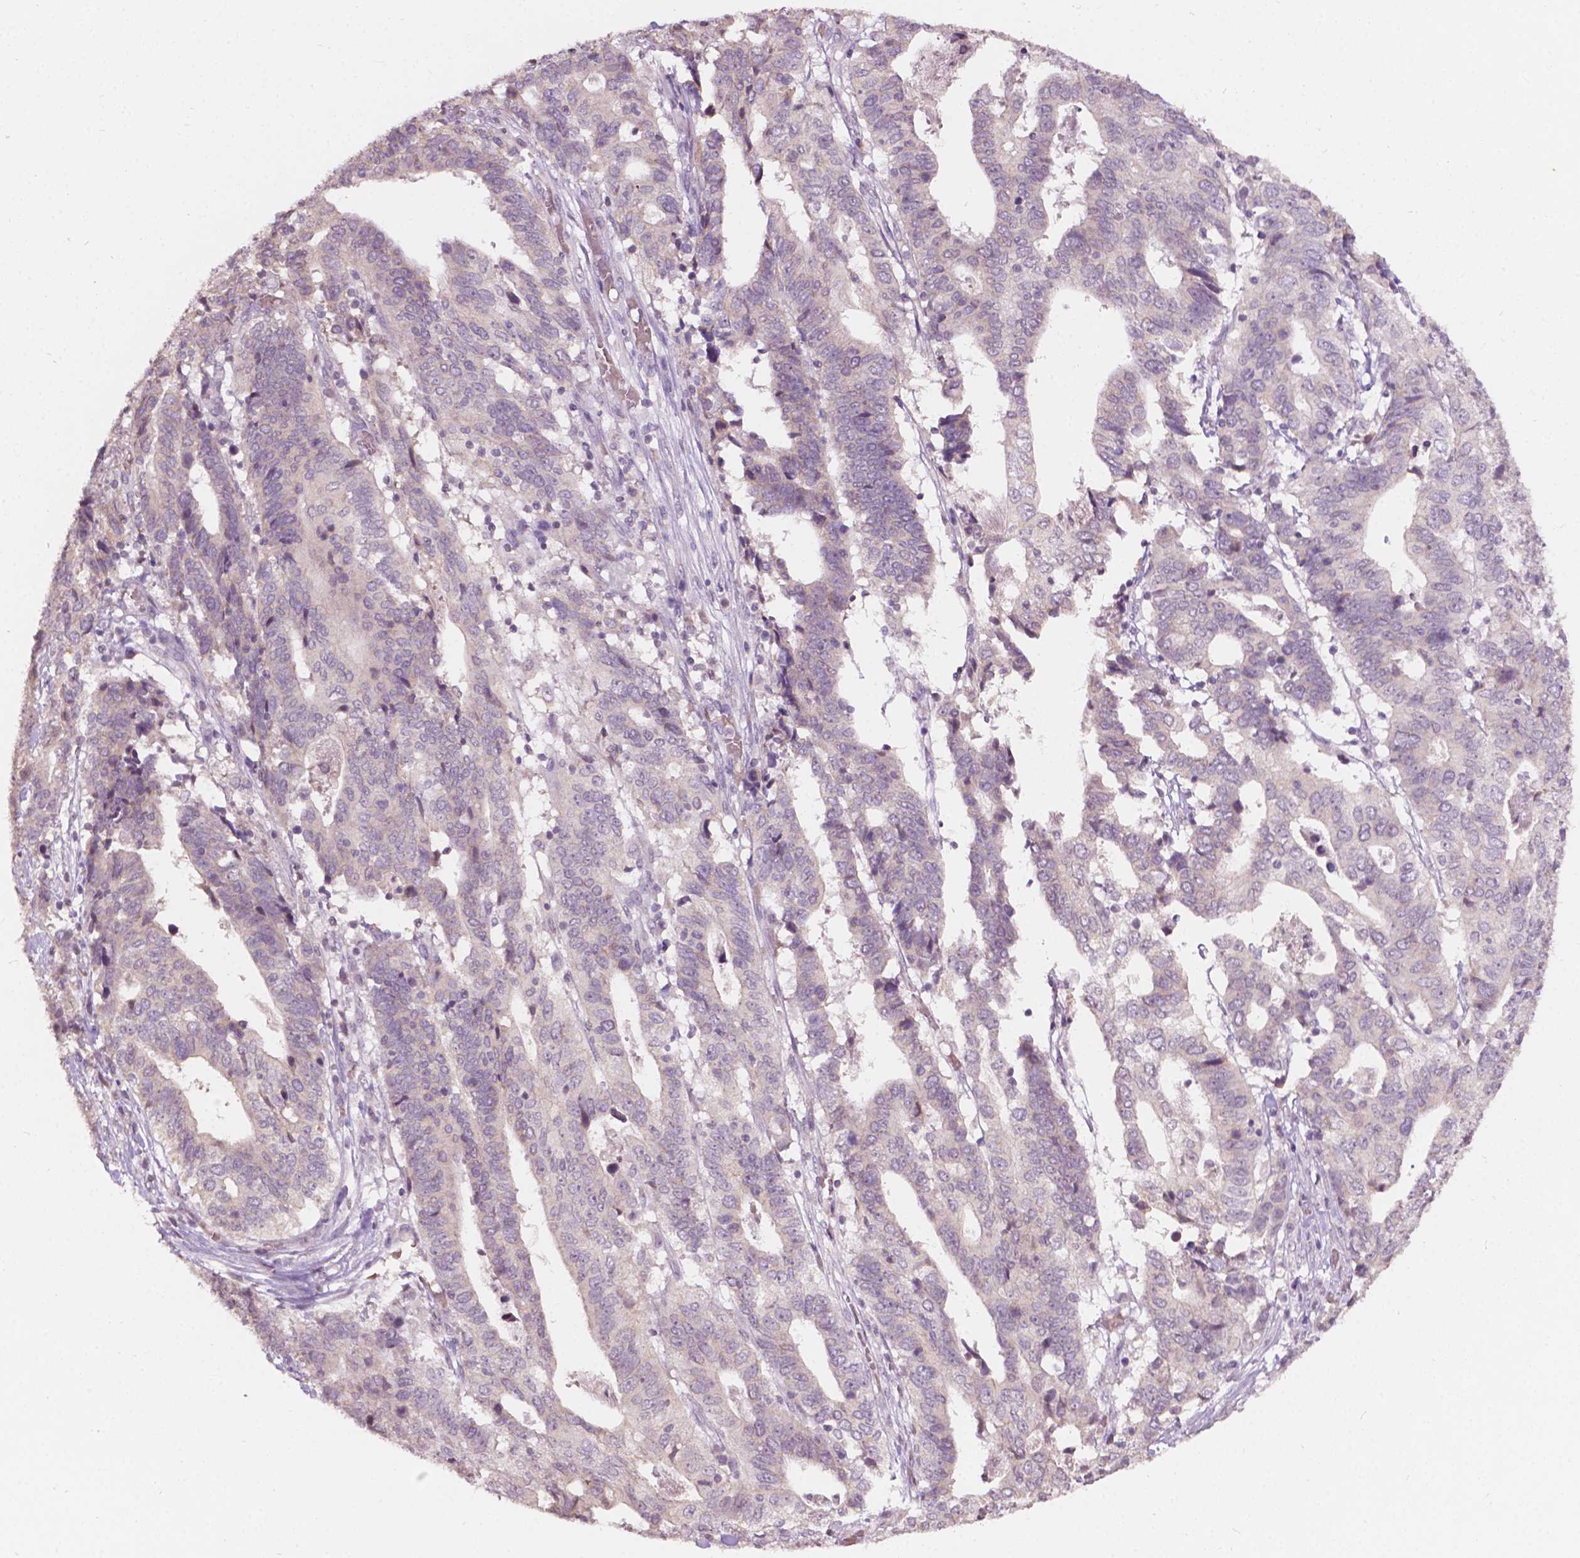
{"staining": {"intensity": "negative", "quantity": "none", "location": "none"}, "tissue": "stomach cancer", "cell_type": "Tumor cells", "image_type": "cancer", "snomed": [{"axis": "morphology", "description": "Adenocarcinoma, NOS"}, {"axis": "topography", "description": "Stomach, upper"}], "caption": "Immunohistochemistry (IHC) histopathology image of neoplastic tissue: stomach cancer stained with DAB (3,3'-diaminobenzidine) reveals no significant protein staining in tumor cells. (Stains: DAB IHC with hematoxylin counter stain, Microscopy: brightfield microscopy at high magnification).", "gene": "NOS1AP", "patient": {"sex": "female", "age": 67}}